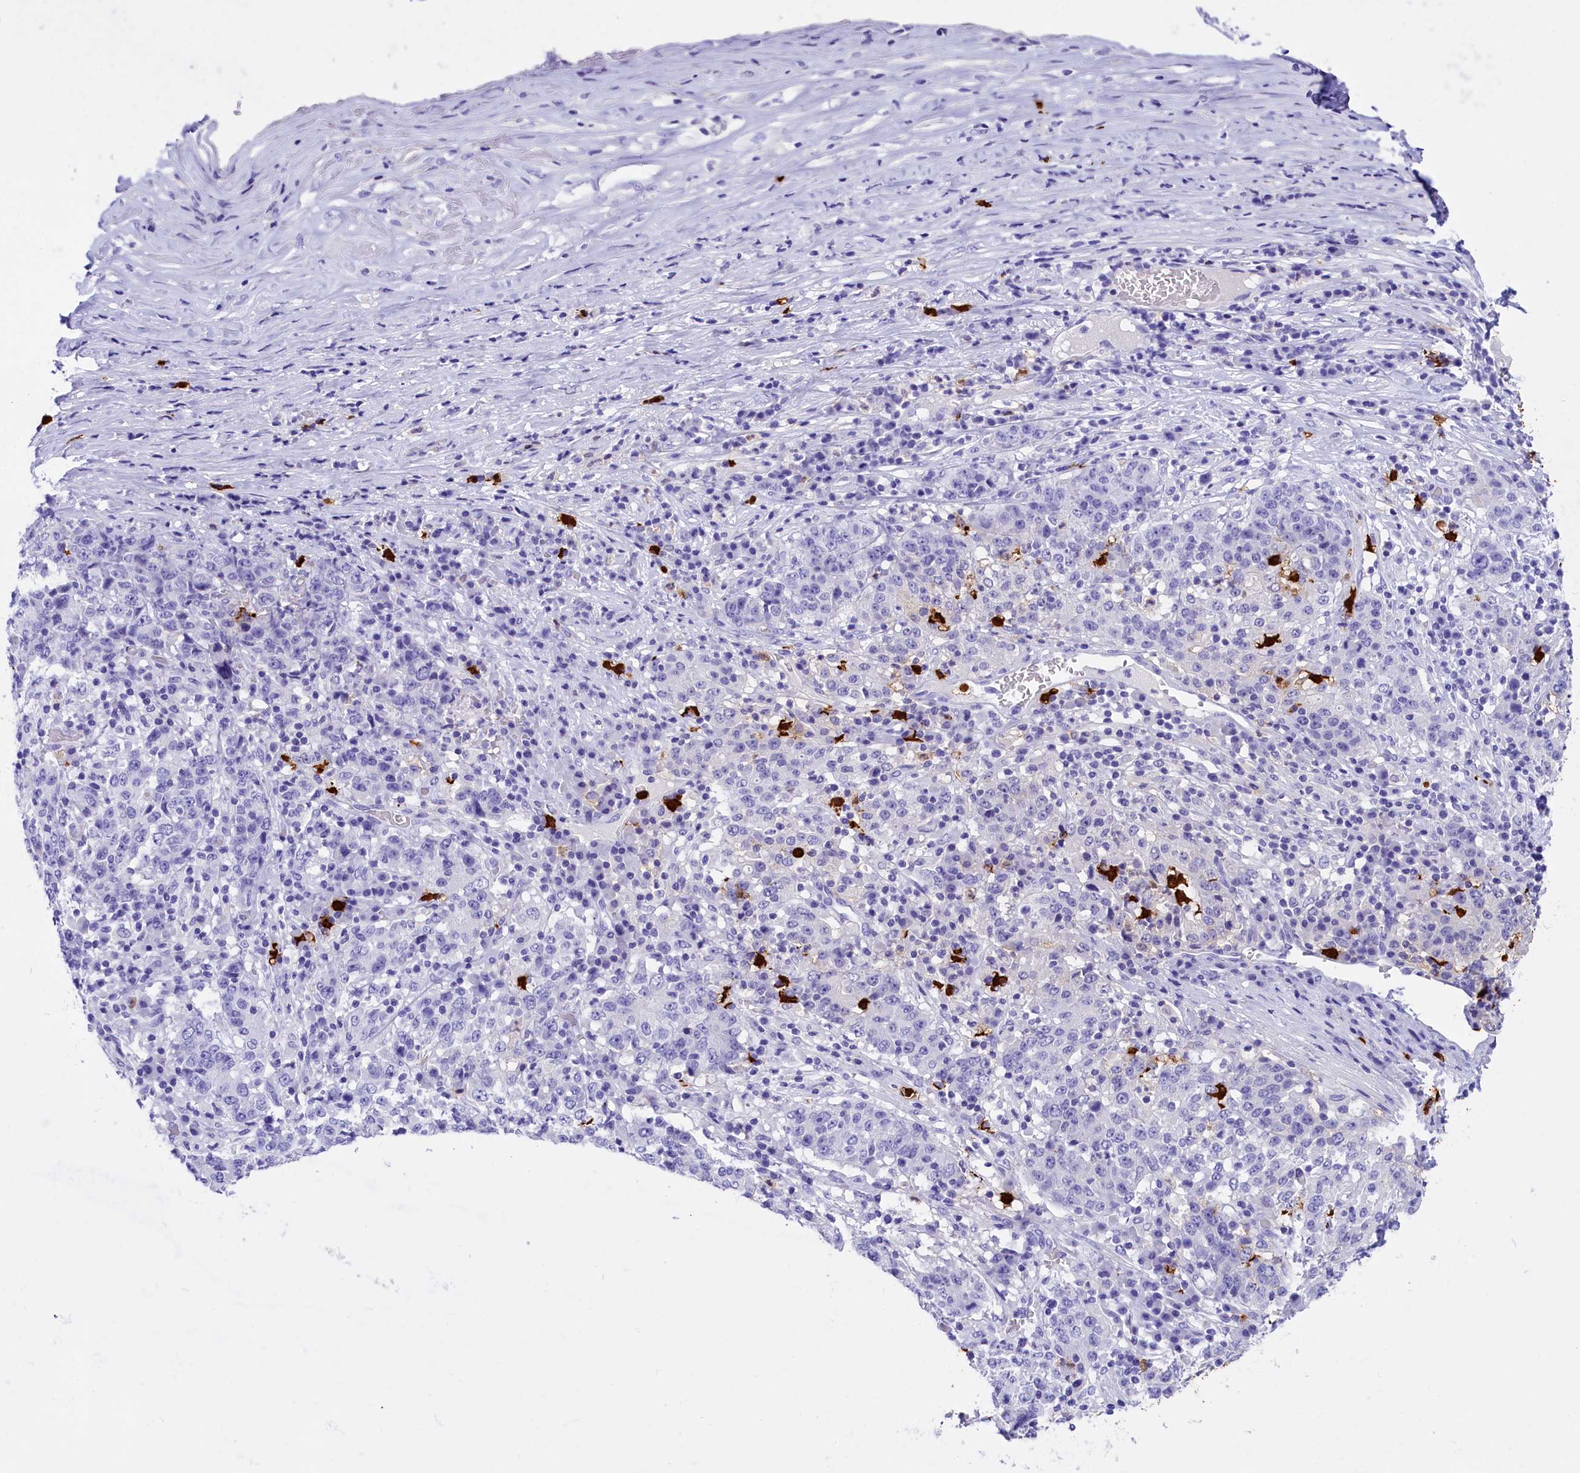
{"staining": {"intensity": "negative", "quantity": "none", "location": "none"}, "tissue": "stomach cancer", "cell_type": "Tumor cells", "image_type": "cancer", "snomed": [{"axis": "morphology", "description": "Adenocarcinoma, NOS"}, {"axis": "topography", "description": "Stomach"}], "caption": "There is no significant positivity in tumor cells of stomach adenocarcinoma.", "gene": "CLC", "patient": {"sex": "male", "age": 59}}